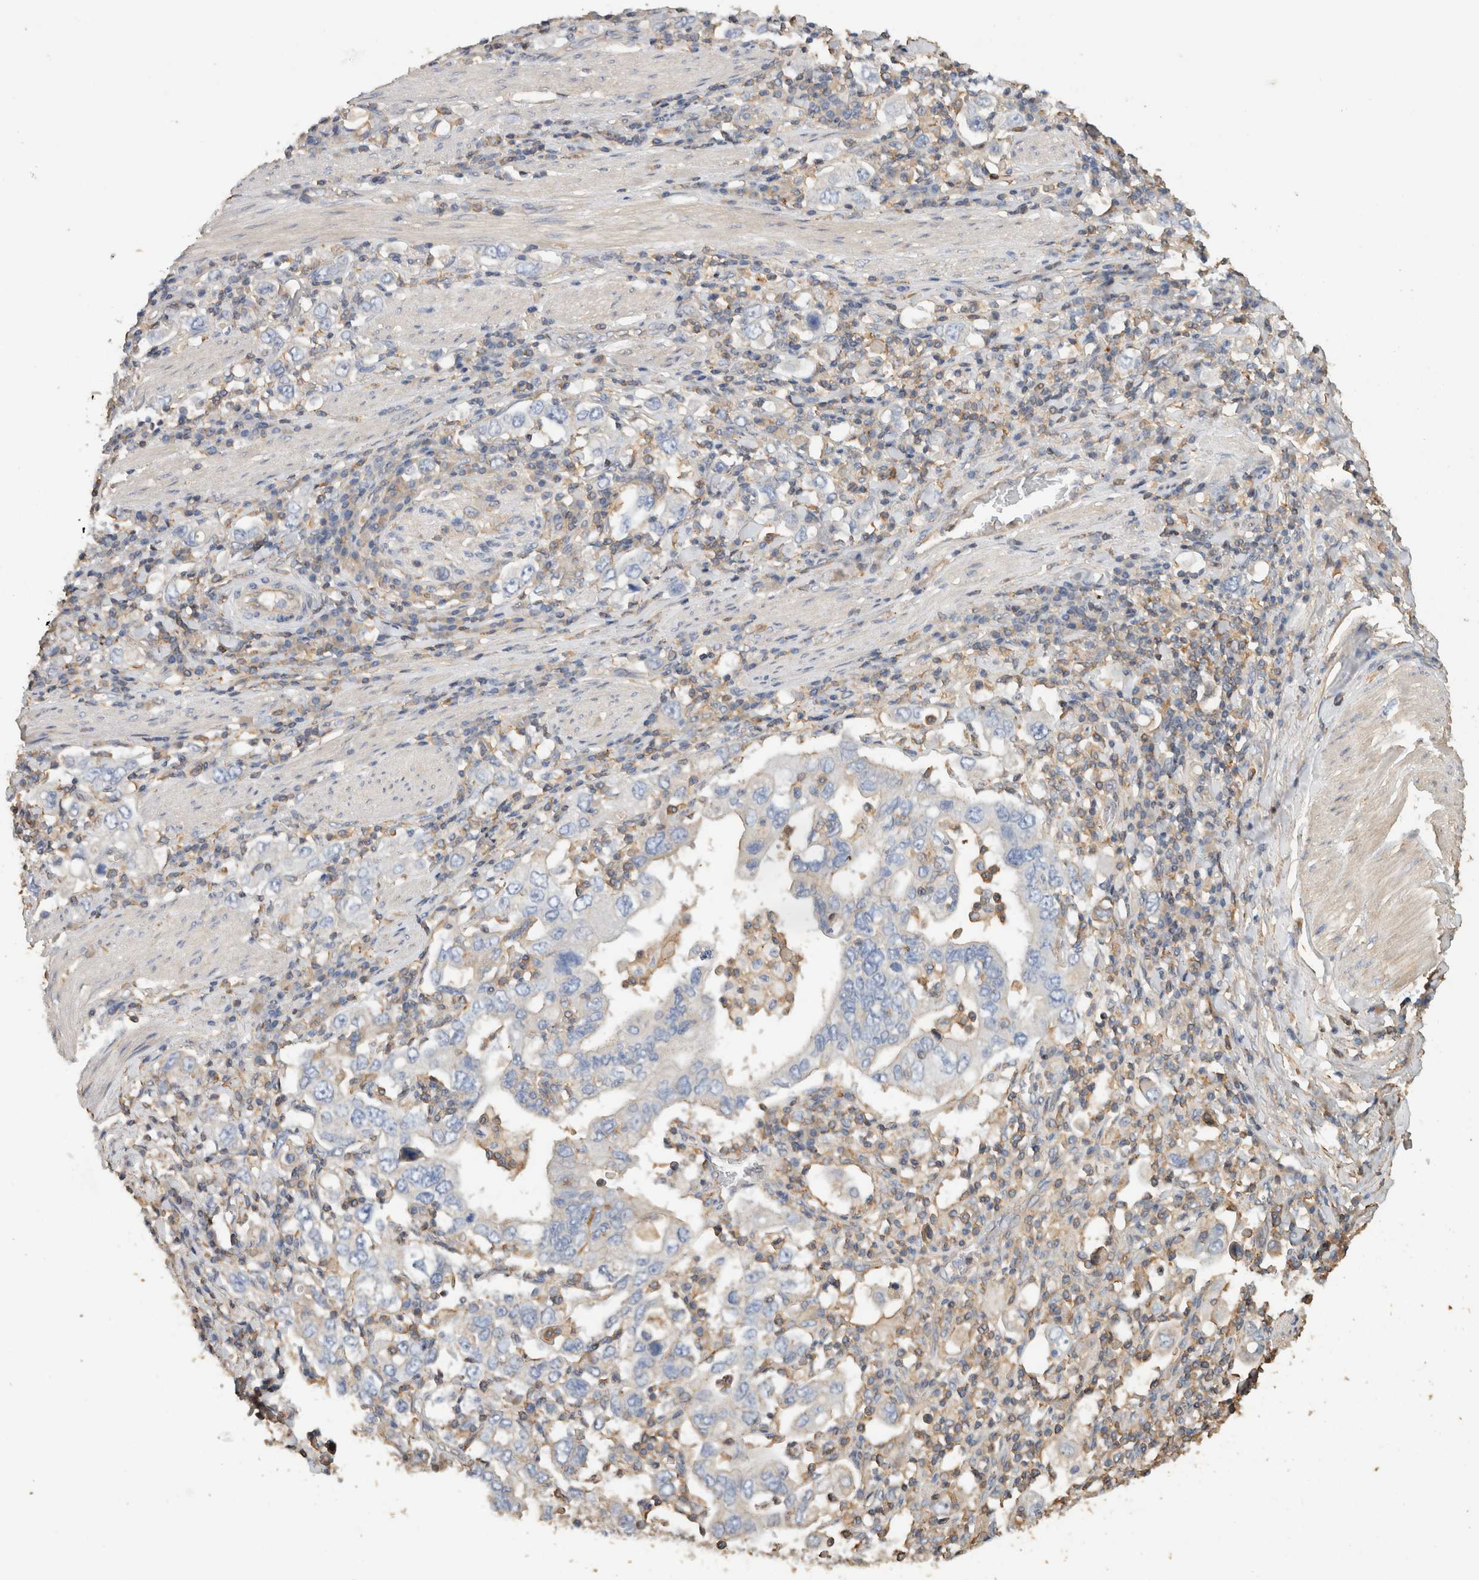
{"staining": {"intensity": "negative", "quantity": "none", "location": "none"}, "tissue": "stomach cancer", "cell_type": "Tumor cells", "image_type": "cancer", "snomed": [{"axis": "morphology", "description": "Adenocarcinoma, NOS"}, {"axis": "topography", "description": "Stomach, upper"}], "caption": "Immunohistochemistry (IHC) histopathology image of human stomach cancer (adenocarcinoma) stained for a protein (brown), which exhibits no expression in tumor cells.", "gene": "EIF4G3", "patient": {"sex": "male", "age": 62}}